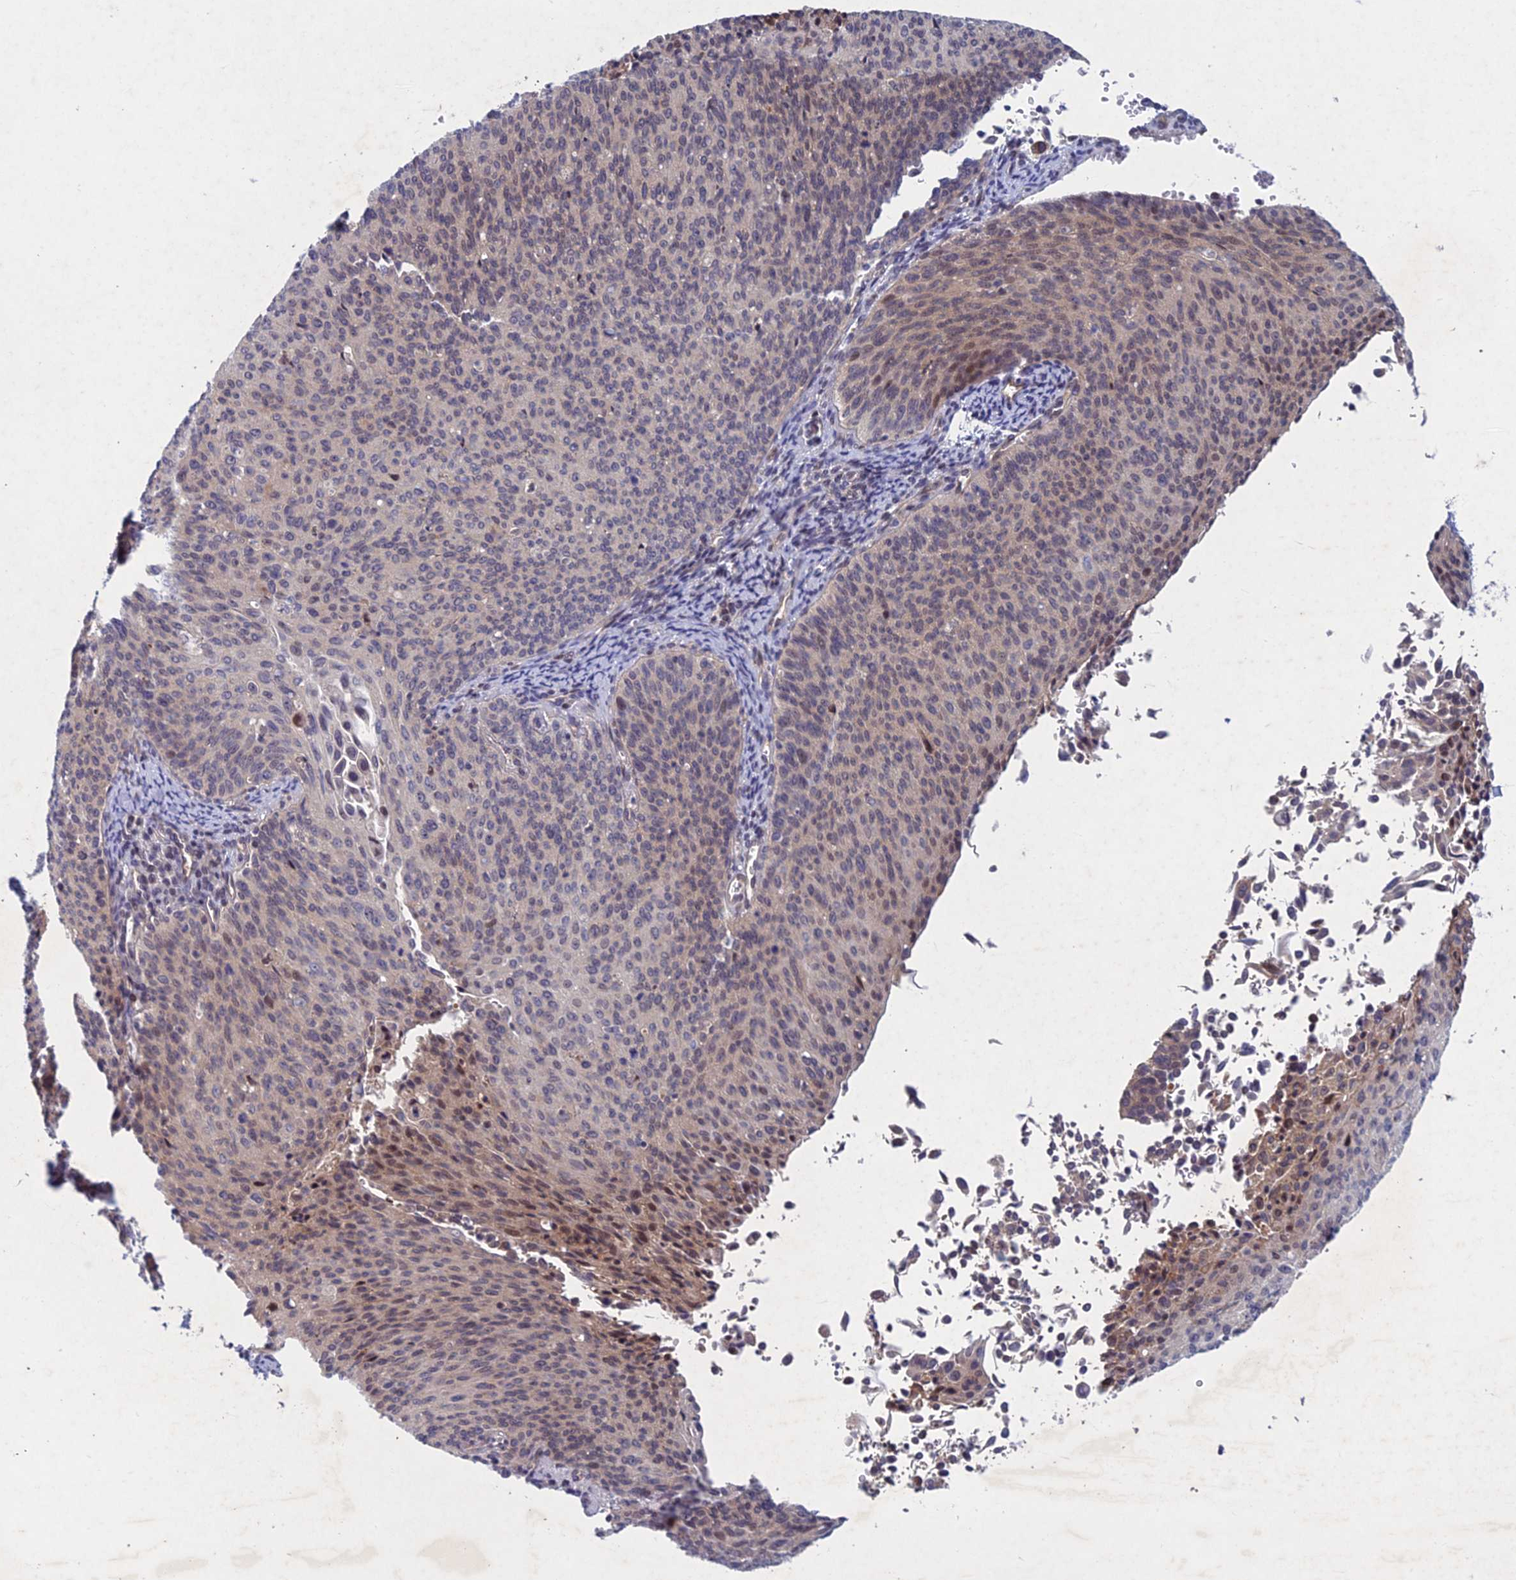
{"staining": {"intensity": "weak", "quantity": "<25%", "location": "cytoplasmic/membranous"}, "tissue": "cervical cancer", "cell_type": "Tumor cells", "image_type": "cancer", "snomed": [{"axis": "morphology", "description": "Squamous cell carcinoma, NOS"}, {"axis": "topography", "description": "Cervix"}], "caption": "This is an IHC histopathology image of squamous cell carcinoma (cervical). There is no expression in tumor cells.", "gene": "PTHLH", "patient": {"sex": "female", "age": 55}}